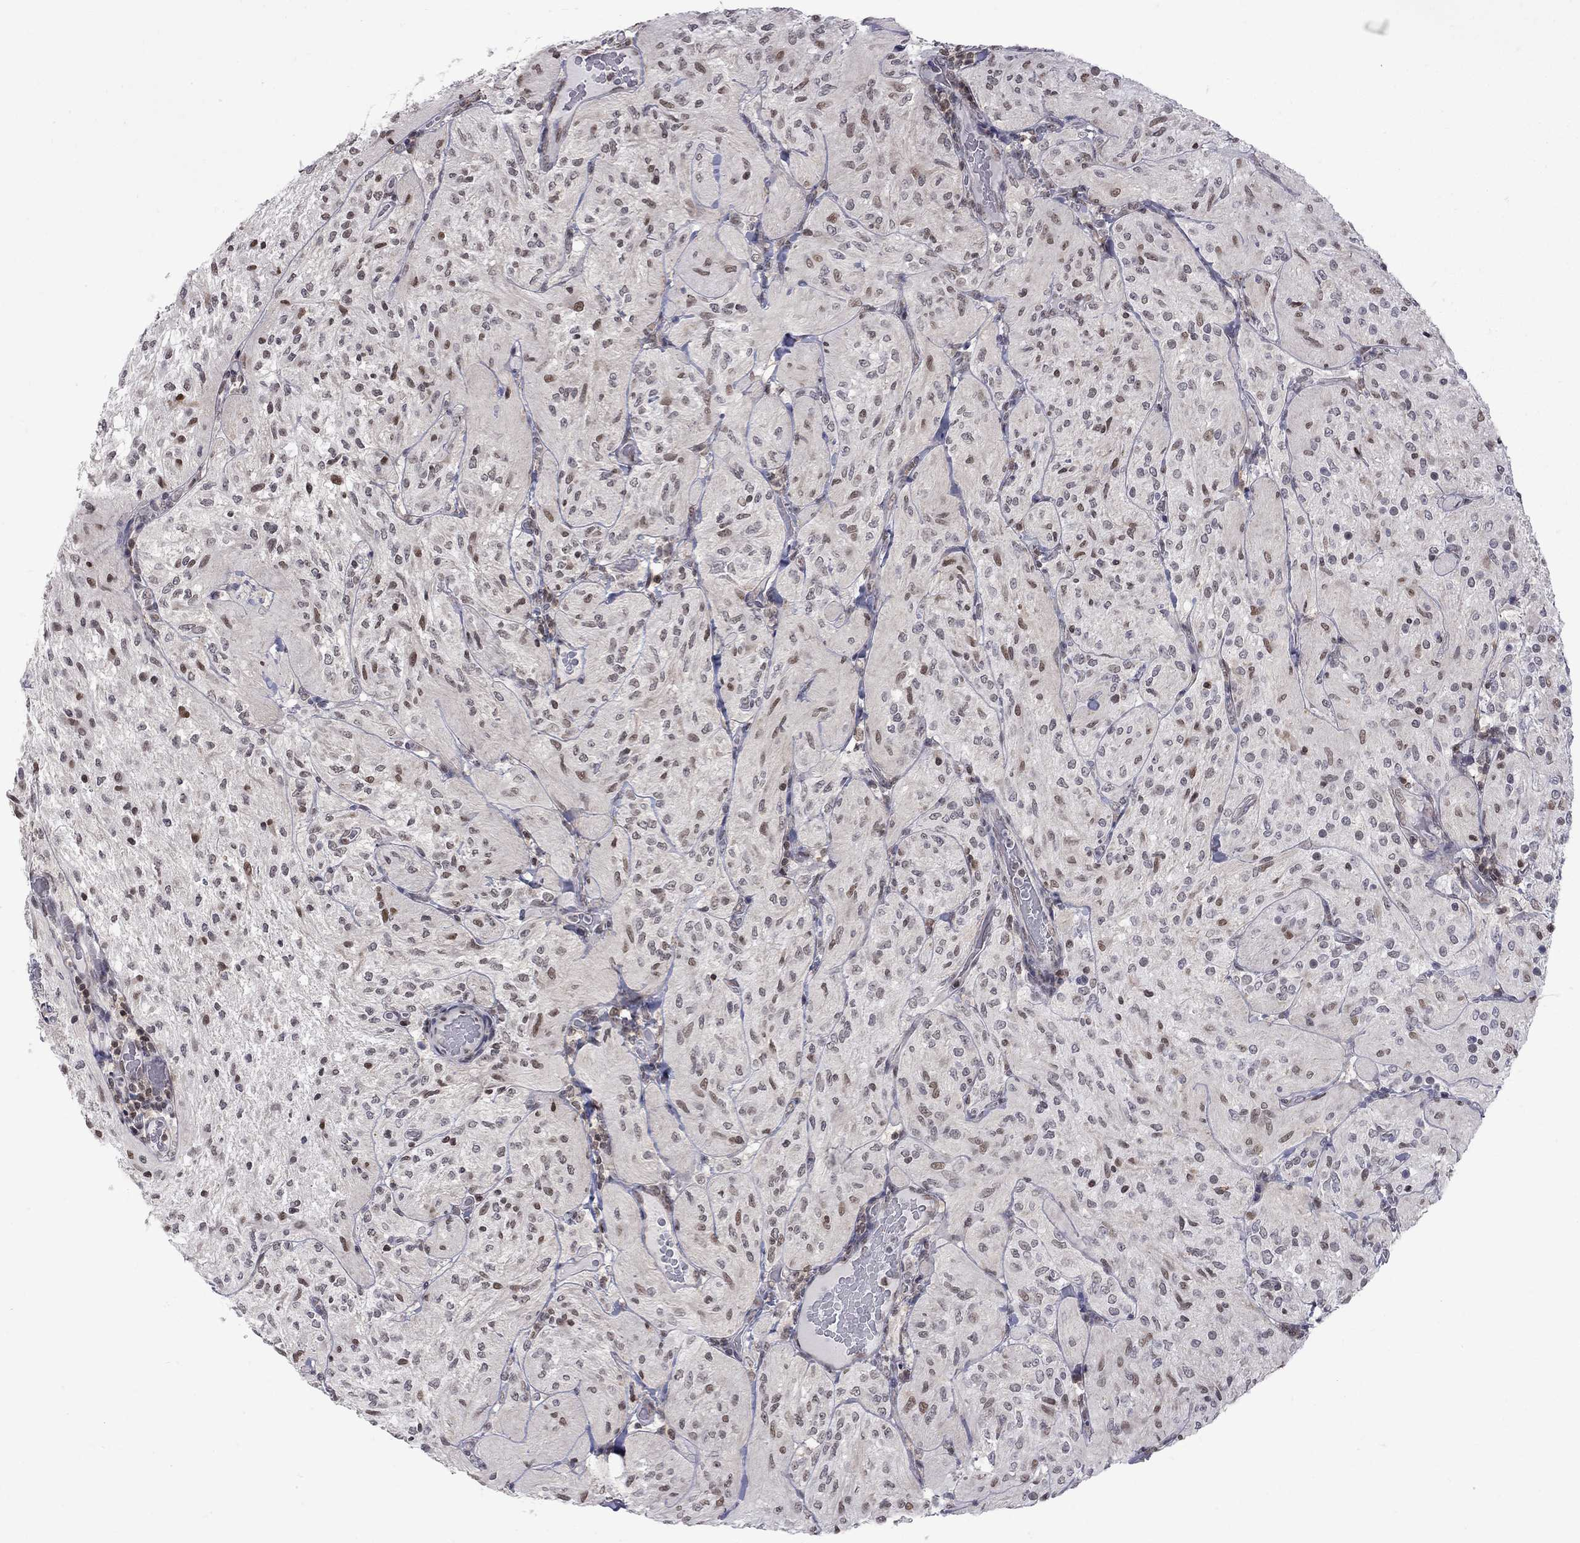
{"staining": {"intensity": "moderate", "quantity": "<25%", "location": "nuclear"}, "tissue": "glioma", "cell_type": "Tumor cells", "image_type": "cancer", "snomed": [{"axis": "morphology", "description": "Glioma, malignant, Low grade"}, {"axis": "topography", "description": "Brain"}], "caption": "A low amount of moderate nuclear staining is identified in about <25% of tumor cells in malignant glioma (low-grade) tissue.", "gene": "RFWD3", "patient": {"sex": "male", "age": 3}}